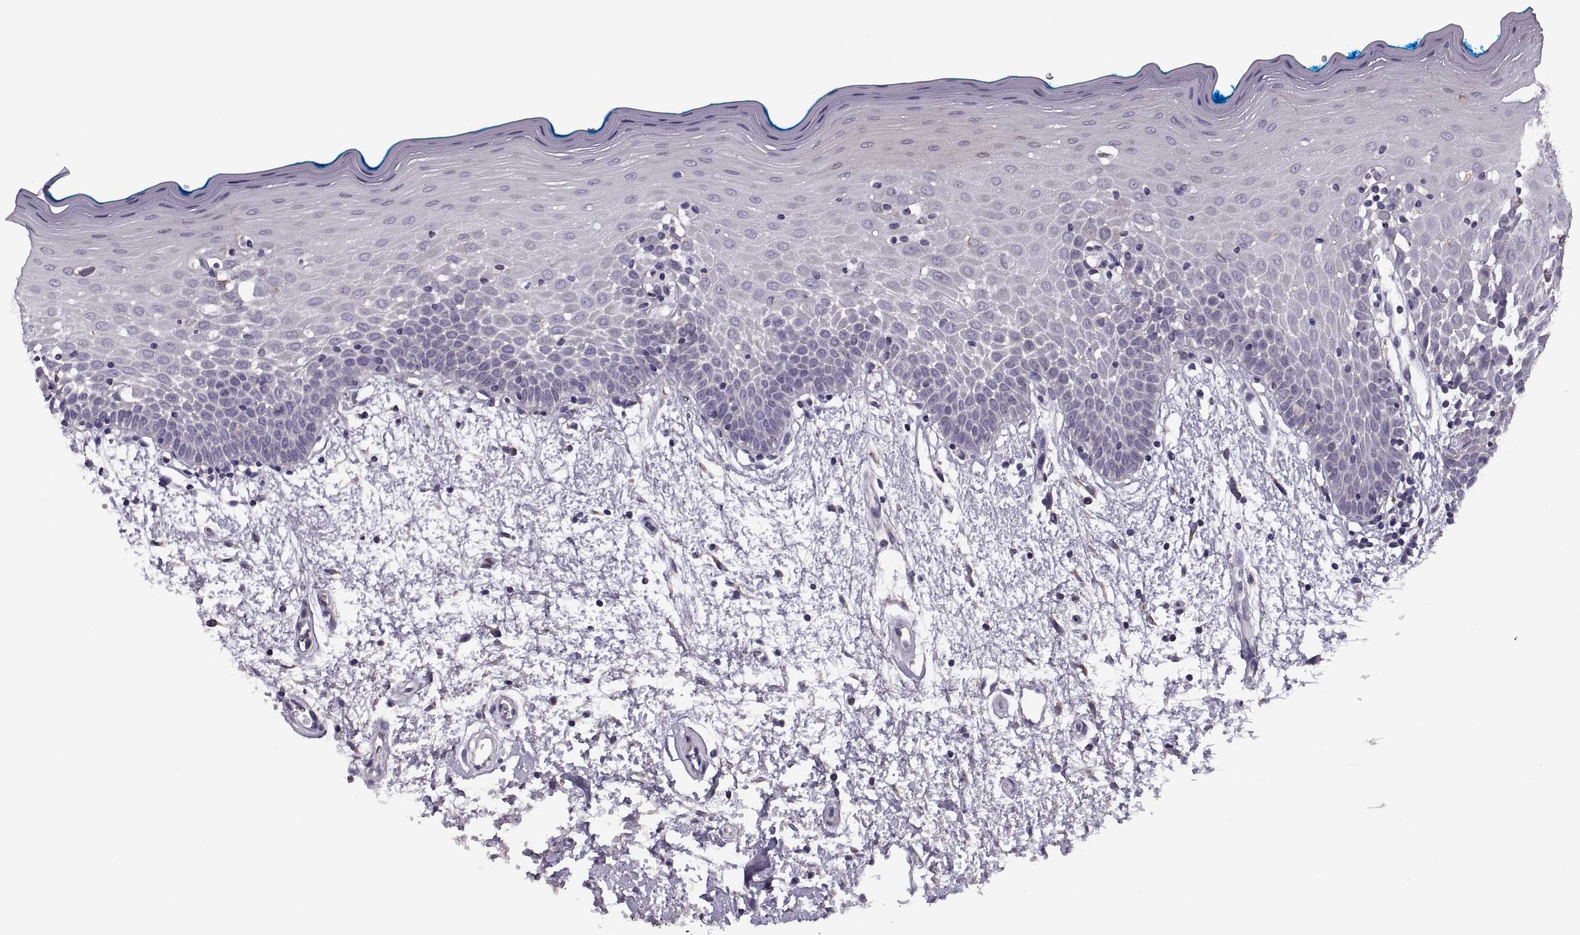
{"staining": {"intensity": "negative", "quantity": "none", "location": "none"}, "tissue": "oral mucosa", "cell_type": "Squamous epithelial cells", "image_type": "normal", "snomed": [{"axis": "morphology", "description": "Normal tissue, NOS"}, {"axis": "morphology", "description": "Squamous cell carcinoma, NOS"}, {"axis": "topography", "description": "Oral tissue"}, {"axis": "topography", "description": "Head-Neck"}], "caption": "This is an immunohistochemistry (IHC) micrograph of unremarkable human oral mucosa. There is no expression in squamous epithelial cells.", "gene": "LETM2", "patient": {"sex": "female", "age": 75}}